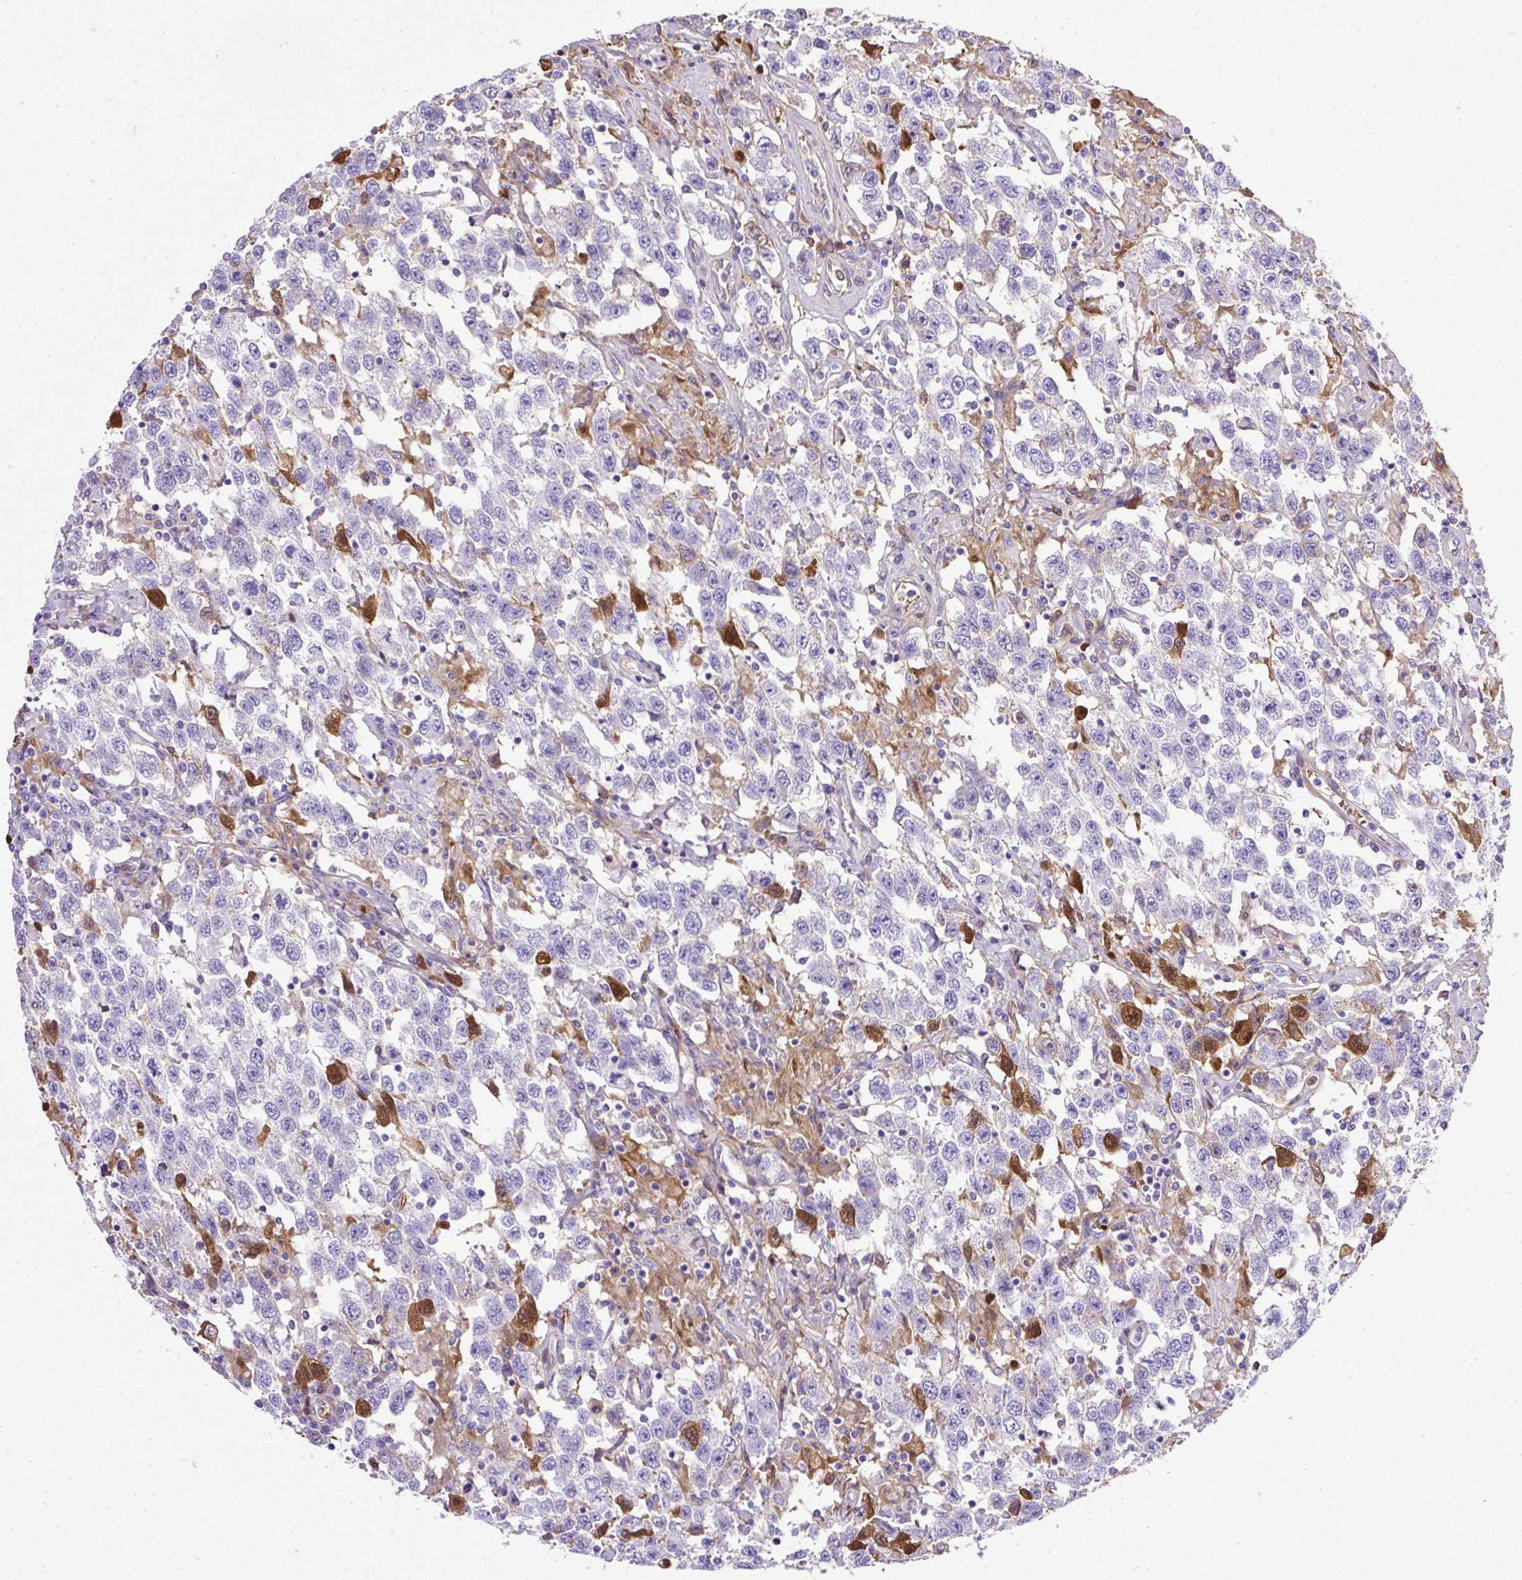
{"staining": {"intensity": "strong", "quantity": "<25%", "location": "cytoplasmic/membranous,nuclear"}, "tissue": "testis cancer", "cell_type": "Tumor cells", "image_type": "cancer", "snomed": [{"axis": "morphology", "description": "Seminoma, NOS"}, {"axis": "topography", "description": "Testis"}], "caption": "Testis cancer stained with a brown dye shows strong cytoplasmic/membranous and nuclear positive positivity in about <25% of tumor cells.", "gene": "CLEC3B", "patient": {"sex": "male", "age": 41}}